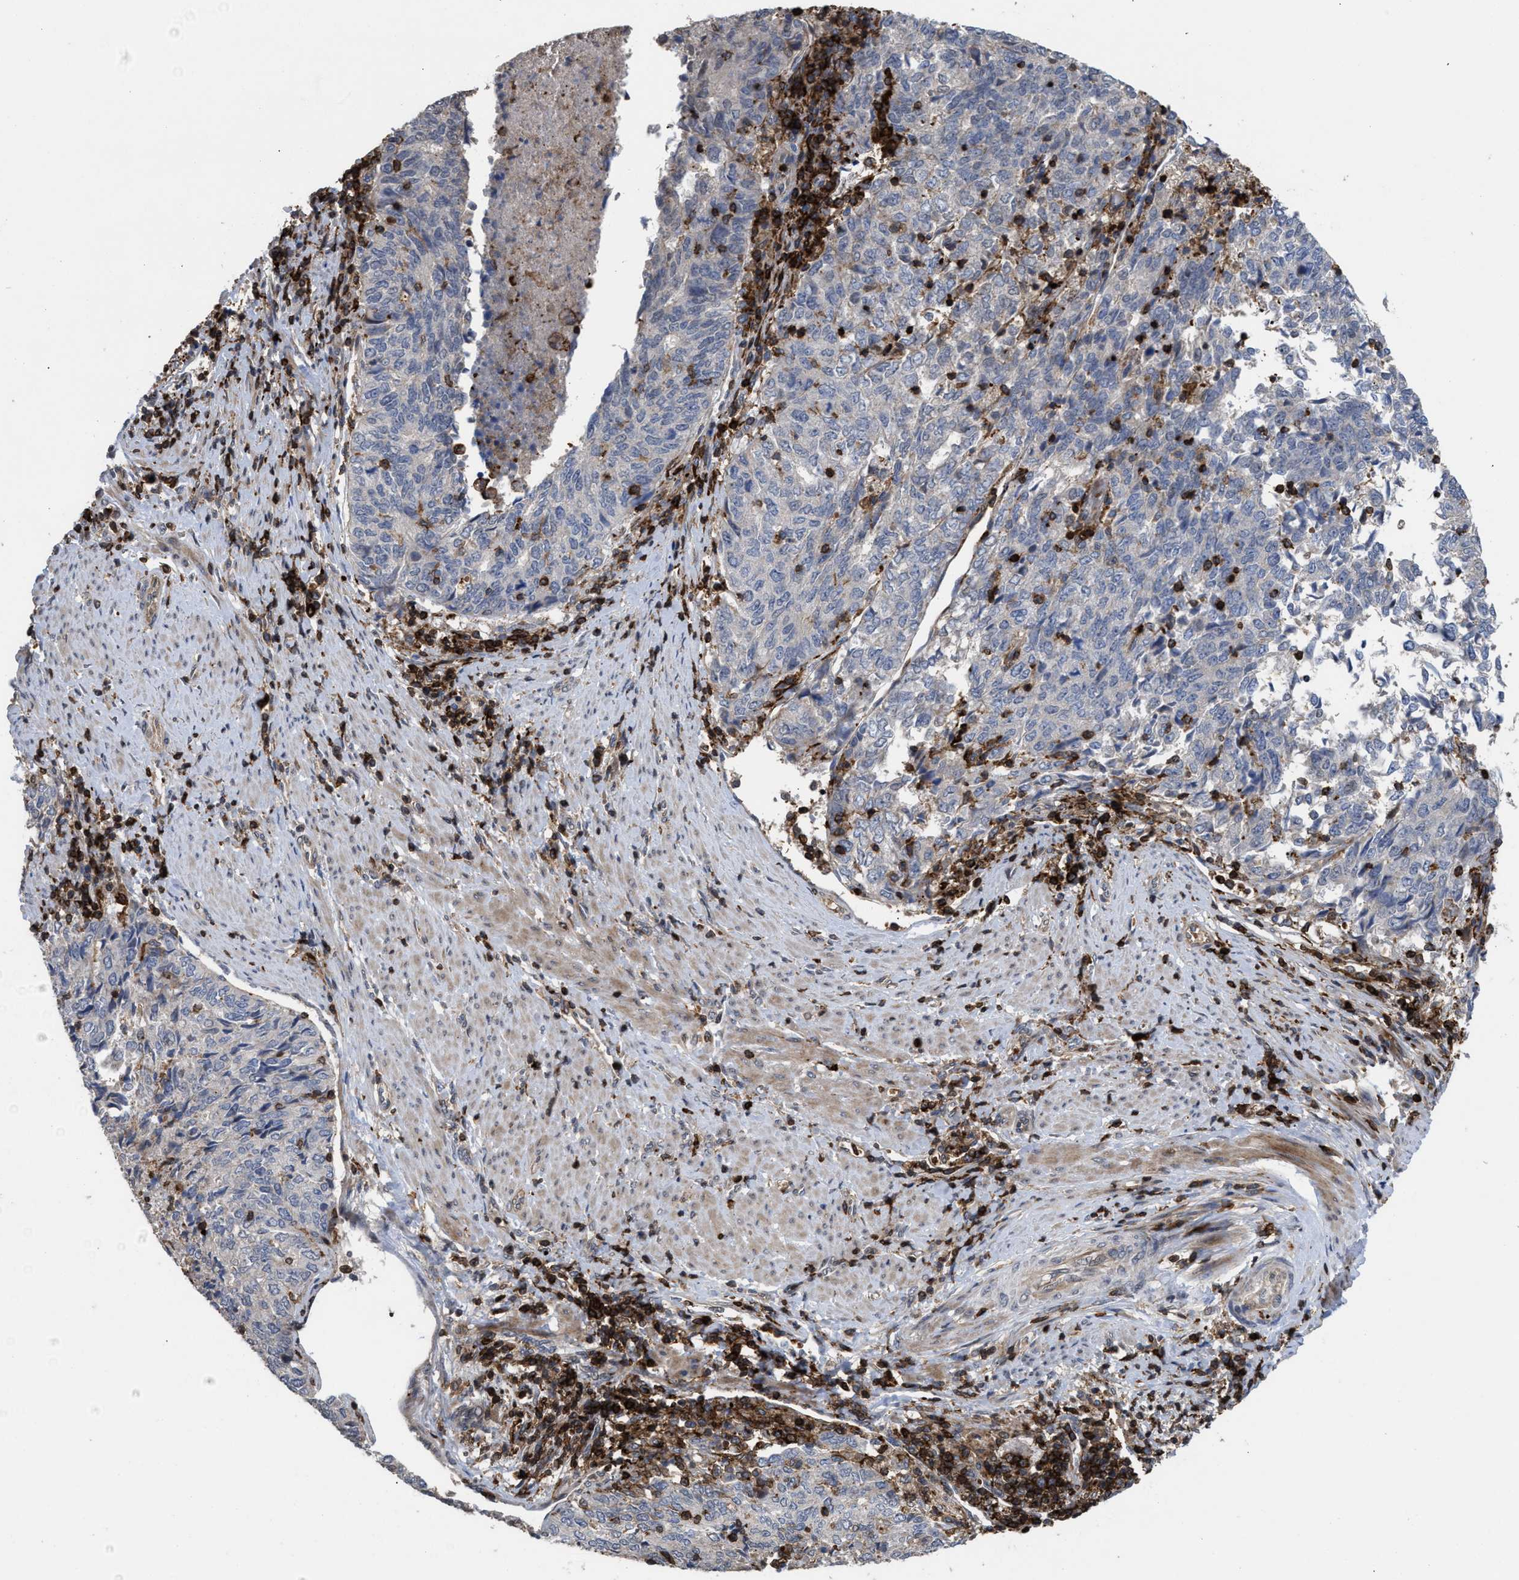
{"staining": {"intensity": "negative", "quantity": "none", "location": "none"}, "tissue": "endometrial cancer", "cell_type": "Tumor cells", "image_type": "cancer", "snomed": [{"axis": "morphology", "description": "Adenocarcinoma, NOS"}, {"axis": "topography", "description": "Endometrium"}], "caption": "This is an immunohistochemistry (IHC) photomicrograph of endometrial adenocarcinoma. There is no positivity in tumor cells.", "gene": "PTPRE", "patient": {"sex": "female", "age": 80}}